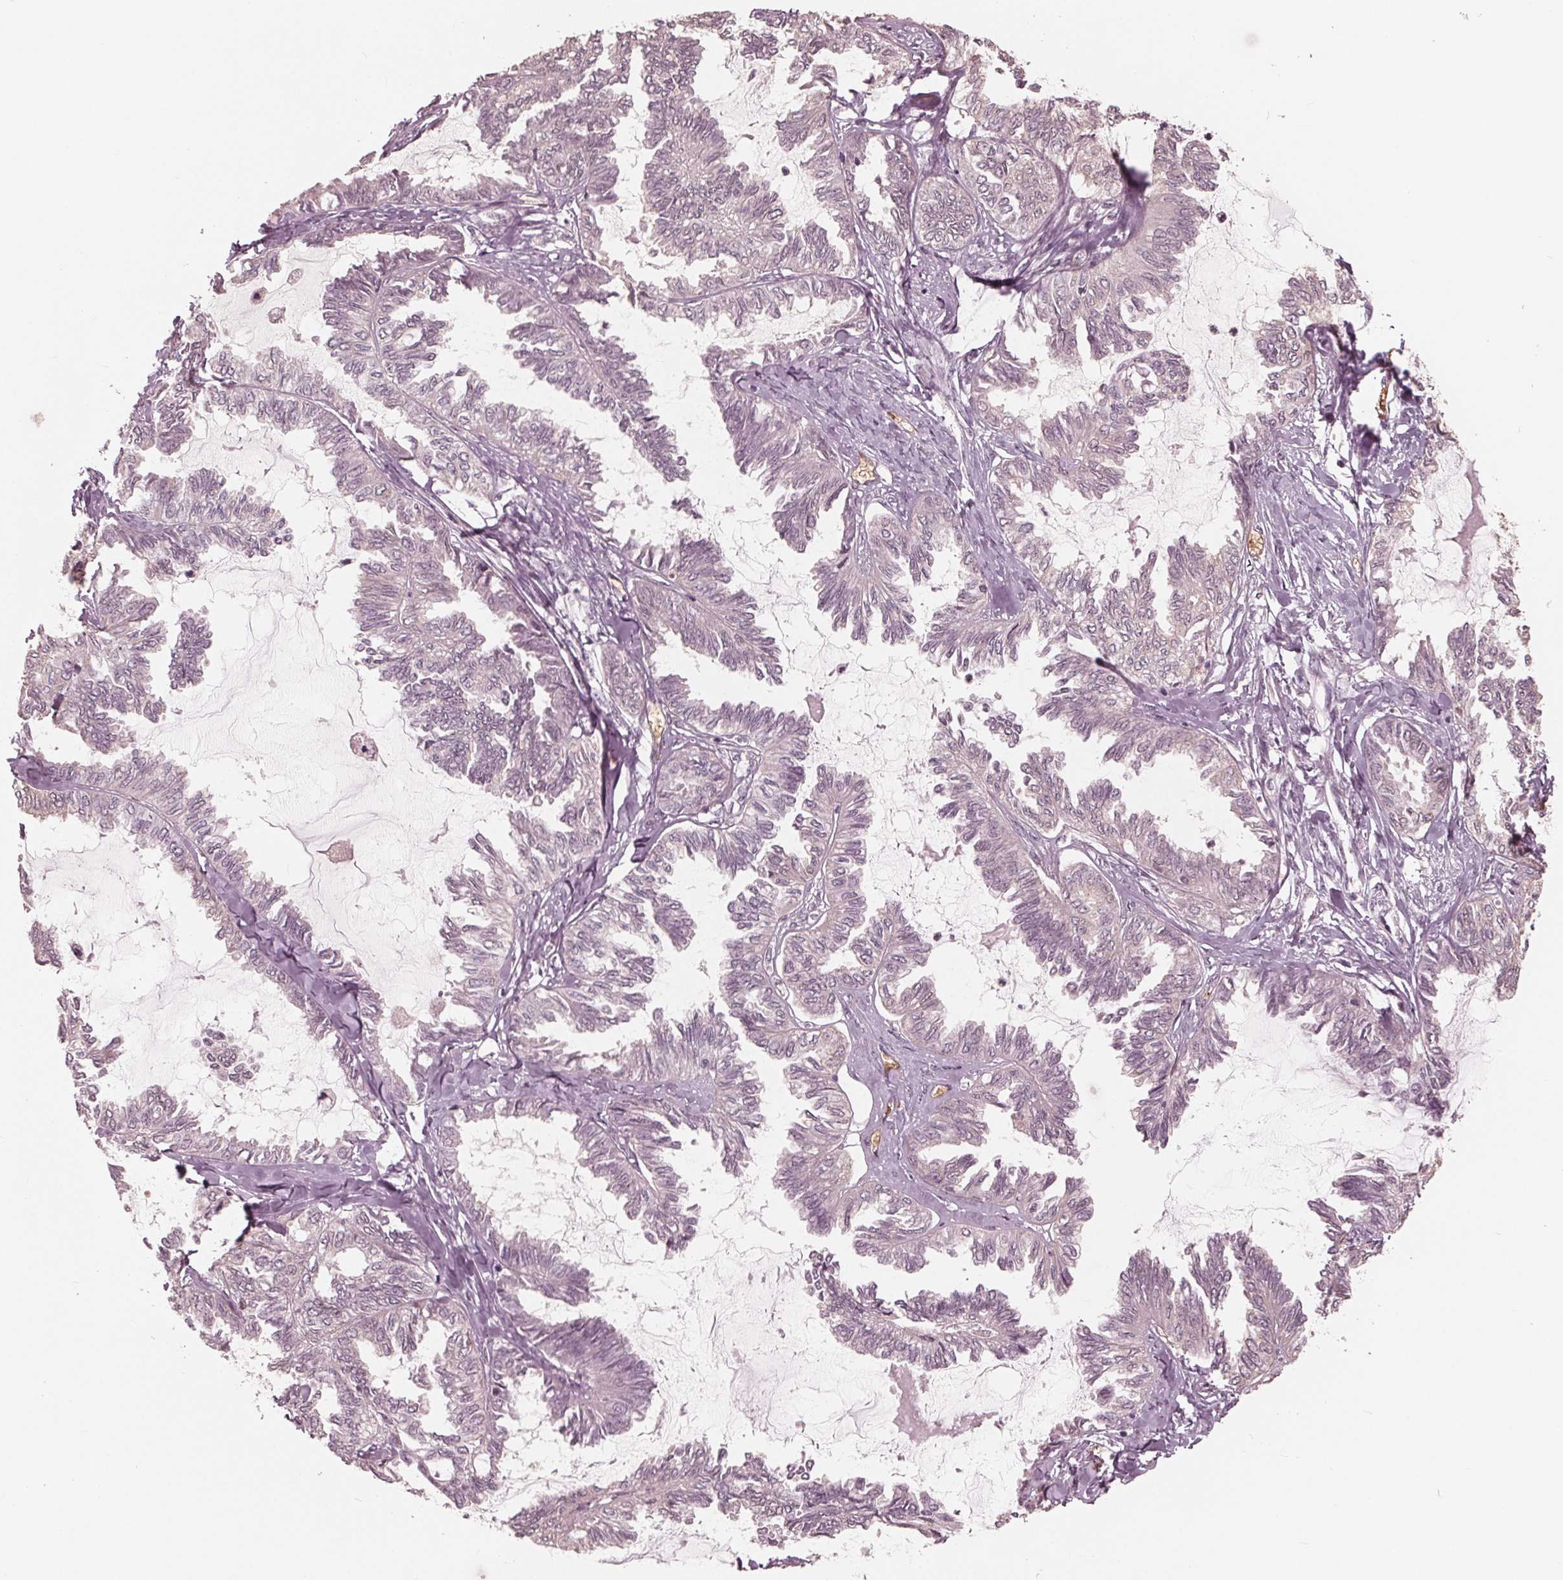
{"staining": {"intensity": "negative", "quantity": "none", "location": "none"}, "tissue": "ovarian cancer", "cell_type": "Tumor cells", "image_type": "cancer", "snomed": [{"axis": "morphology", "description": "Carcinoma, endometroid"}, {"axis": "topography", "description": "Ovary"}], "caption": "Immunohistochemical staining of human ovarian endometroid carcinoma shows no significant staining in tumor cells.", "gene": "HIRIP3", "patient": {"sex": "female", "age": 70}}